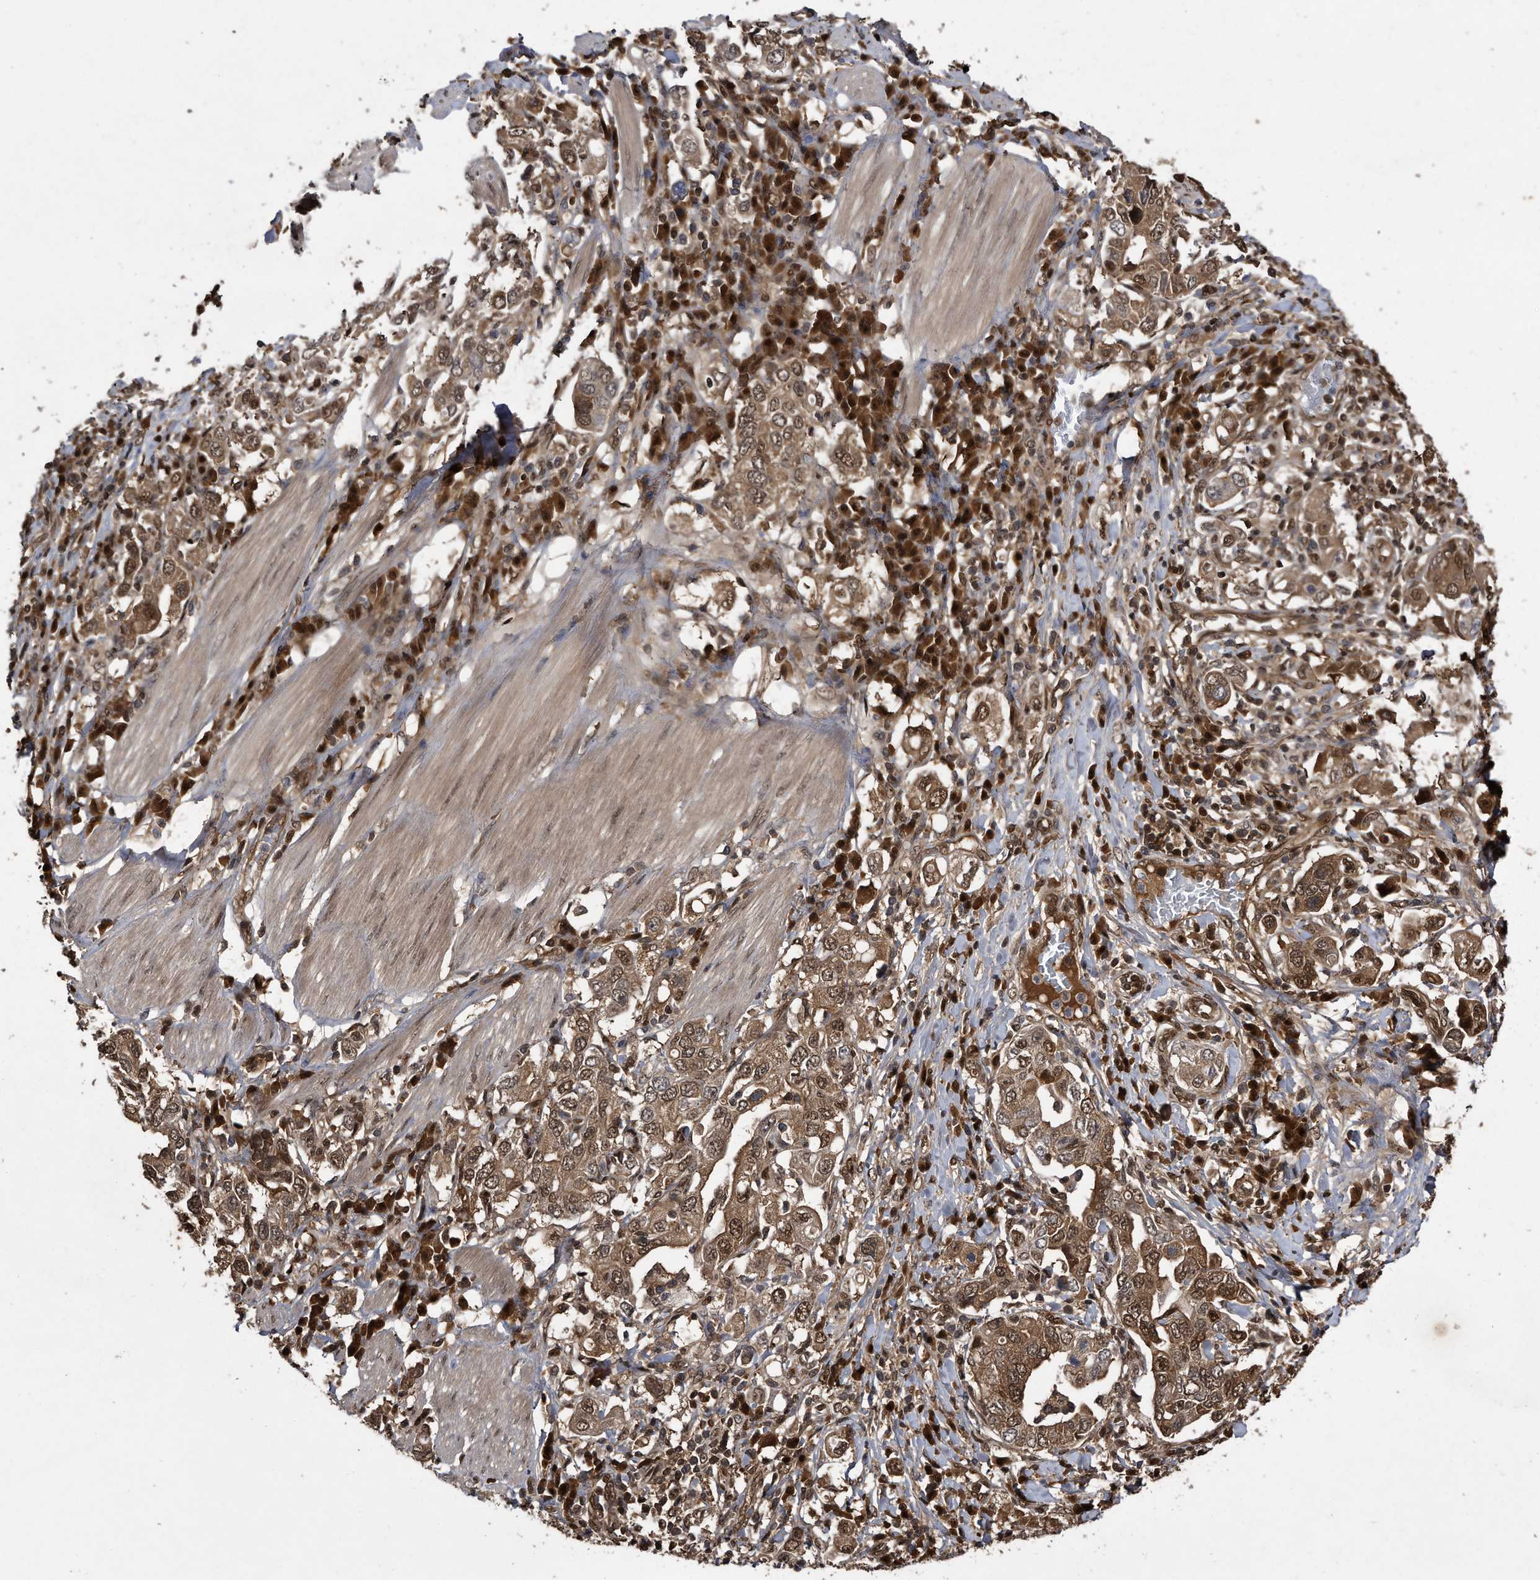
{"staining": {"intensity": "moderate", "quantity": ">75%", "location": "cytoplasmic/membranous,nuclear"}, "tissue": "stomach cancer", "cell_type": "Tumor cells", "image_type": "cancer", "snomed": [{"axis": "morphology", "description": "Adenocarcinoma, NOS"}, {"axis": "topography", "description": "Stomach, upper"}], "caption": "Protein staining exhibits moderate cytoplasmic/membranous and nuclear expression in approximately >75% of tumor cells in stomach adenocarcinoma. Ihc stains the protein in brown and the nuclei are stained blue.", "gene": "RAD23B", "patient": {"sex": "male", "age": 62}}